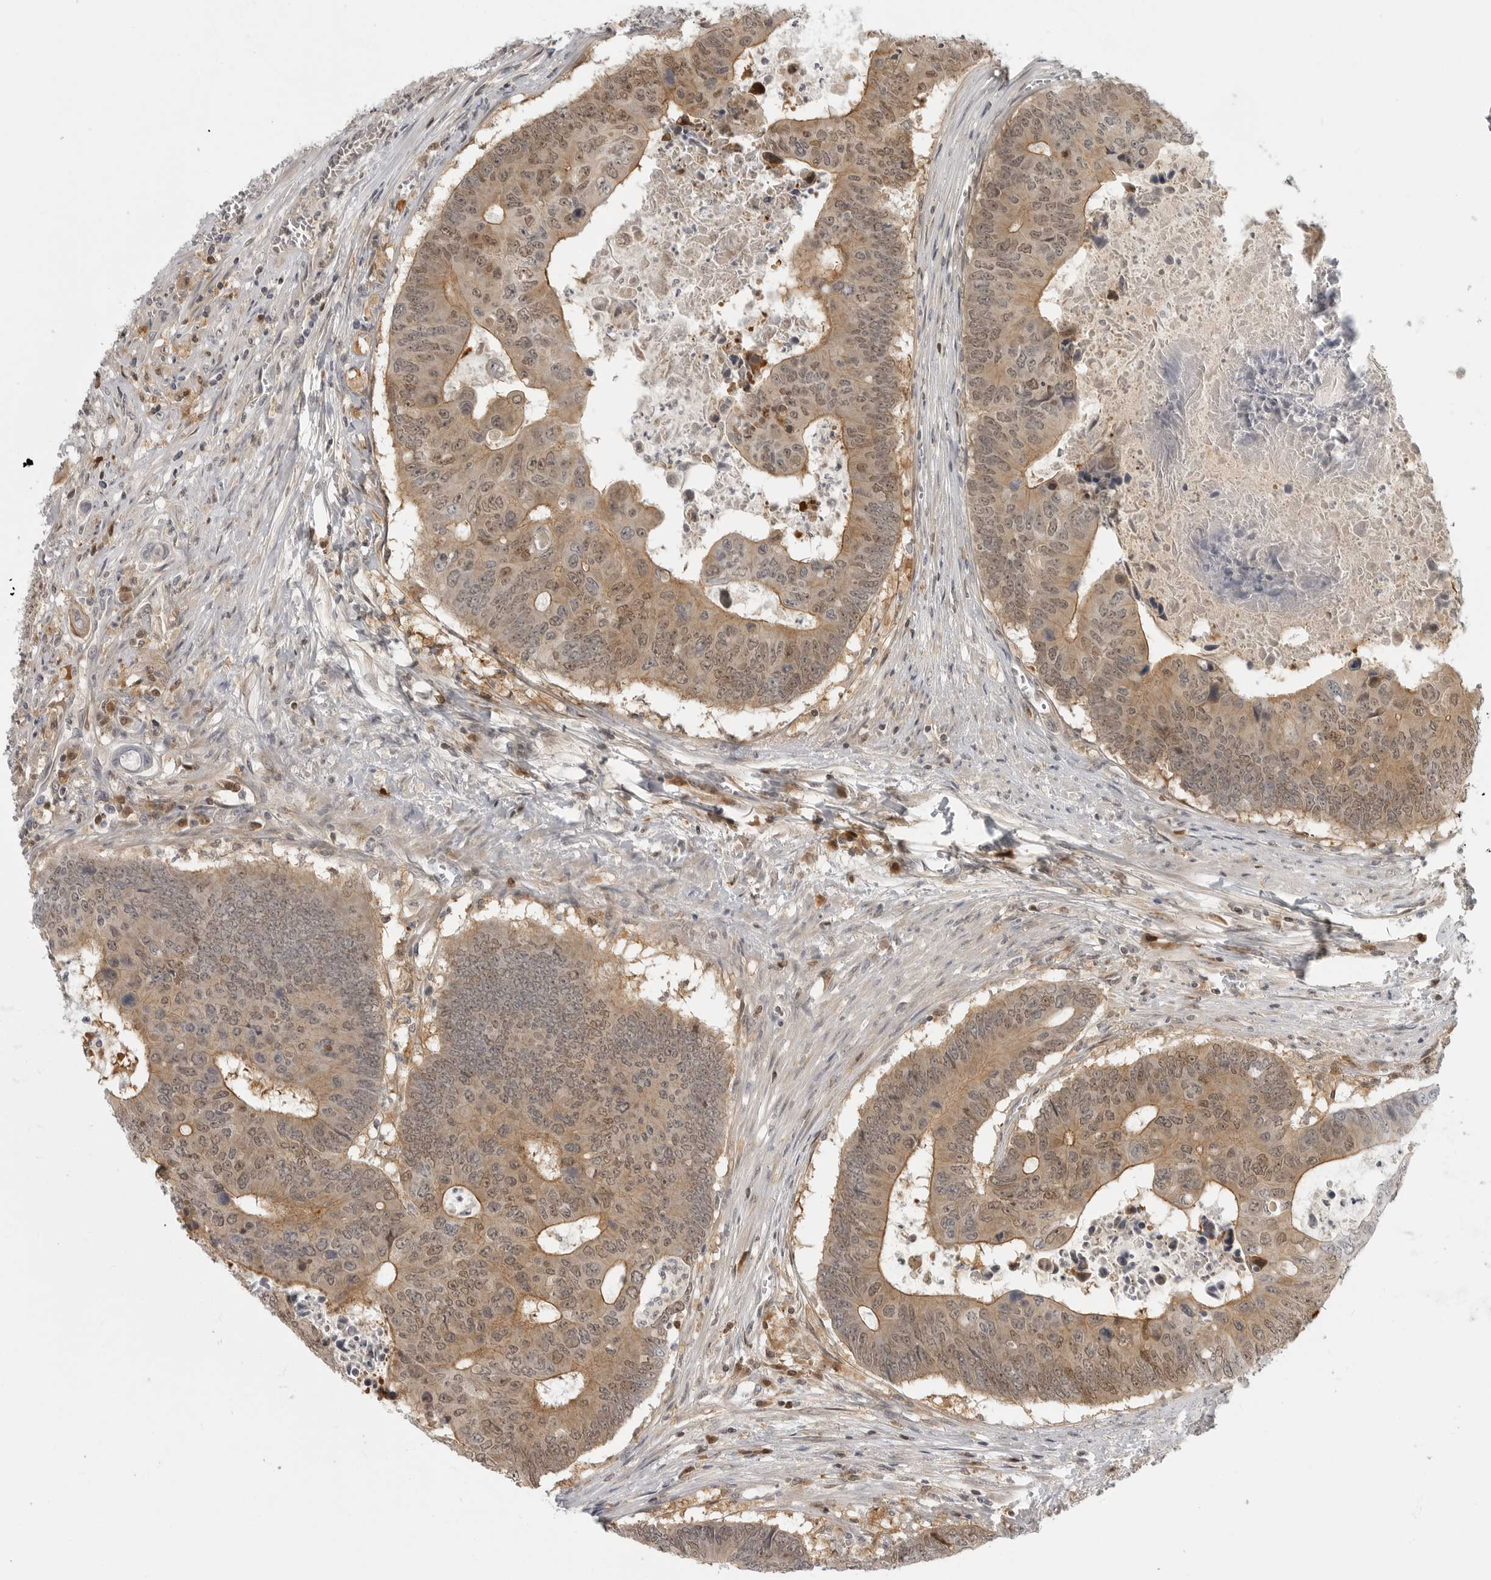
{"staining": {"intensity": "moderate", "quantity": ">75%", "location": "cytoplasmic/membranous,nuclear"}, "tissue": "colorectal cancer", "cell_type": "Tumor cells", "image_type": "cancer", "snomed": [{"axis": "morphology", "description": "Adenocarcinoma, NOS"}, {"axis": "topography", "description": "Colon"}], "caption": "Immunohistochemical staining of colorectal cancer exhibits moderate cytoplasmic/membranous and nuclear protein staining in about >75% of tumor cells.", "gene": "CTIF", "patient": {"sex": "male", "age": 87}}